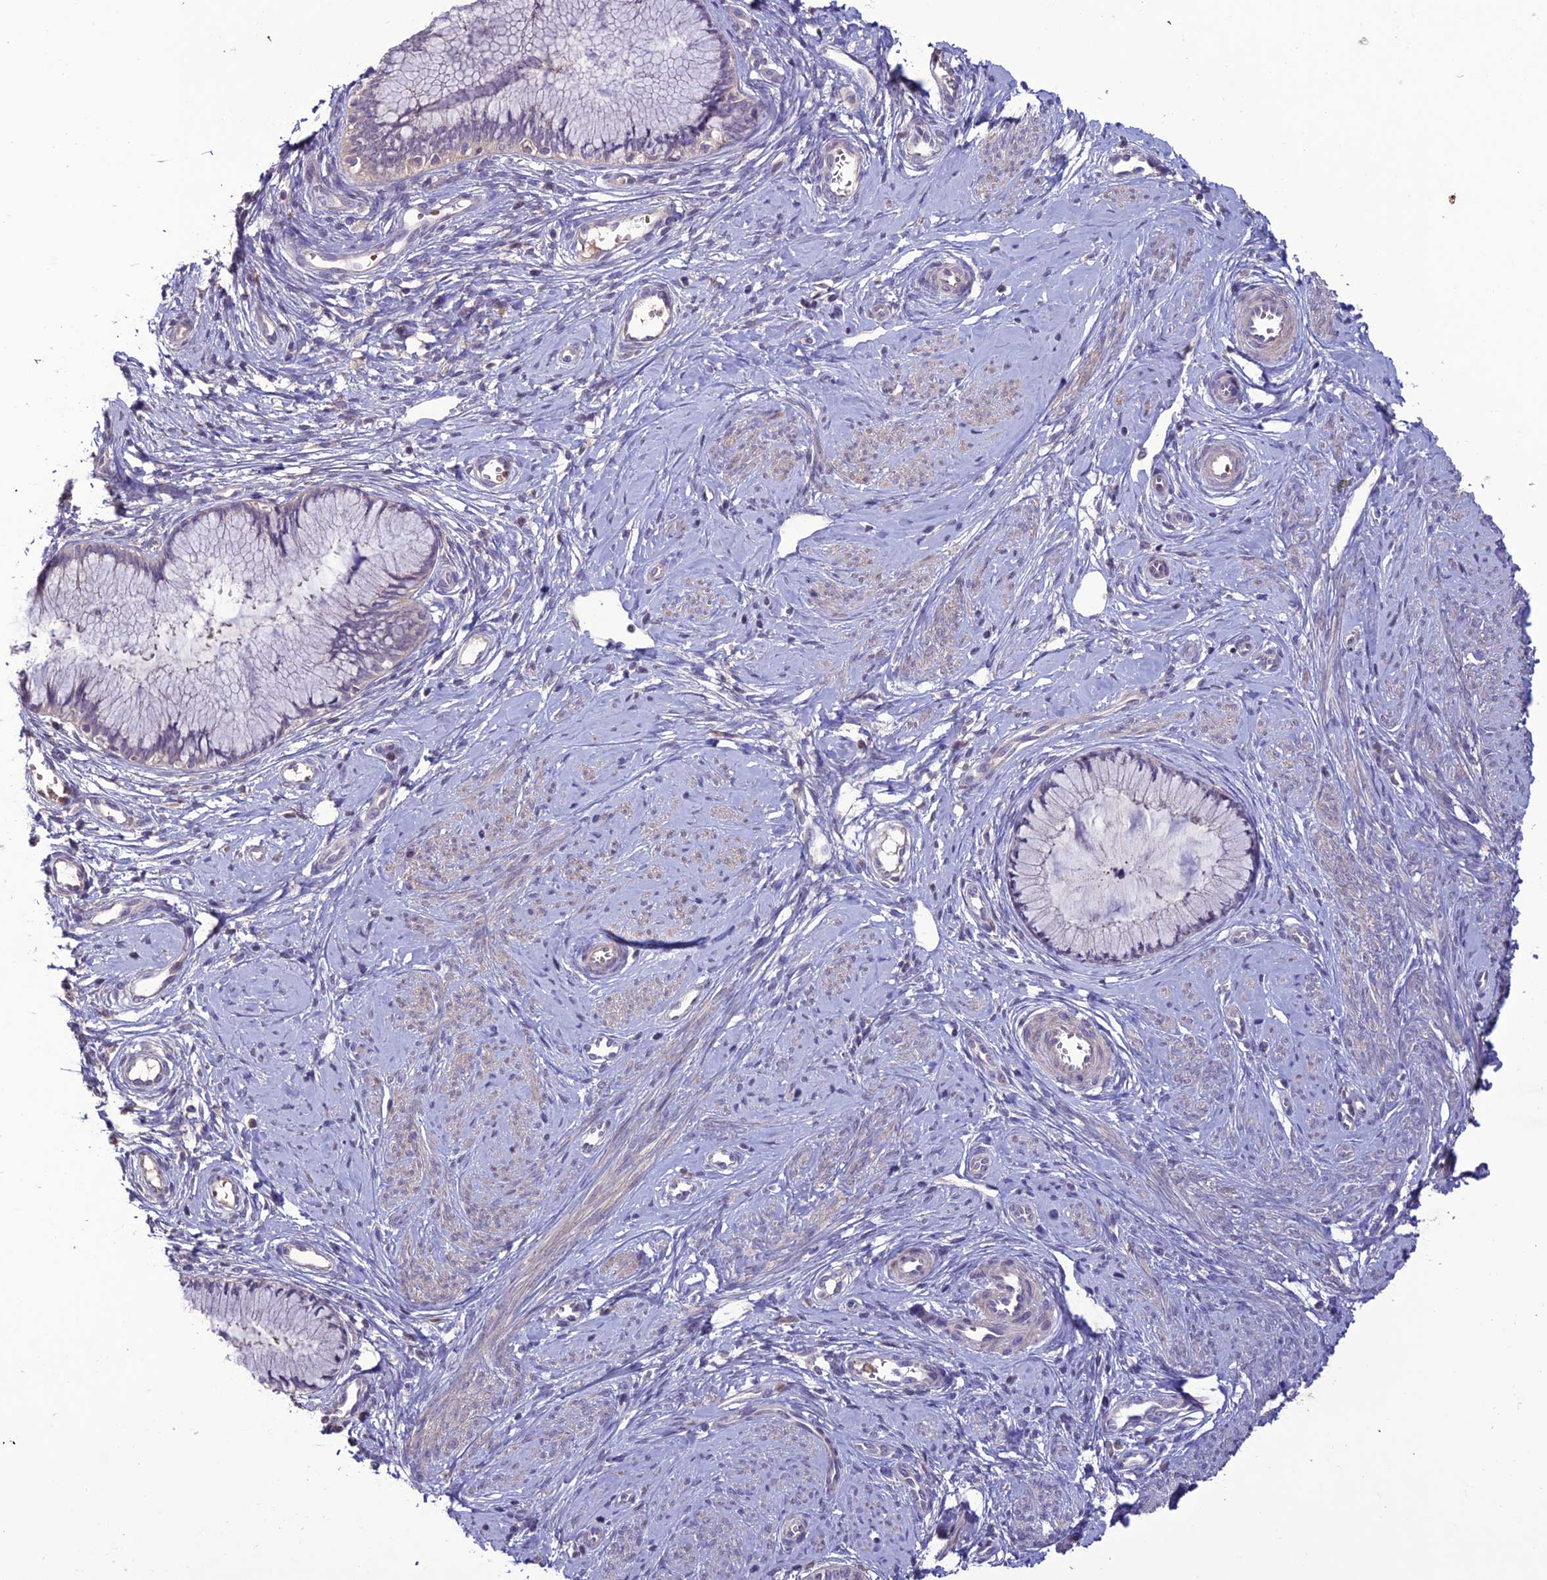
{"staining": {"intensity": "negative", "quantity": "none", "location": "none"}, "tissue": "cervical cancer", "cell_type": "Tumor cells", "image_type": "cancer", "snomed": [{"axis": "morphology", "description": "Adenocarcinoma, NOS"}, {"axis": "topography", "description": "Cervix"}], "caption": "Tumor cells are negative for brown protein staining in cervical cancer (adenocarcinoma).", "gene": "C2orf76", "patient": {"sex": "female", "age": 36}}